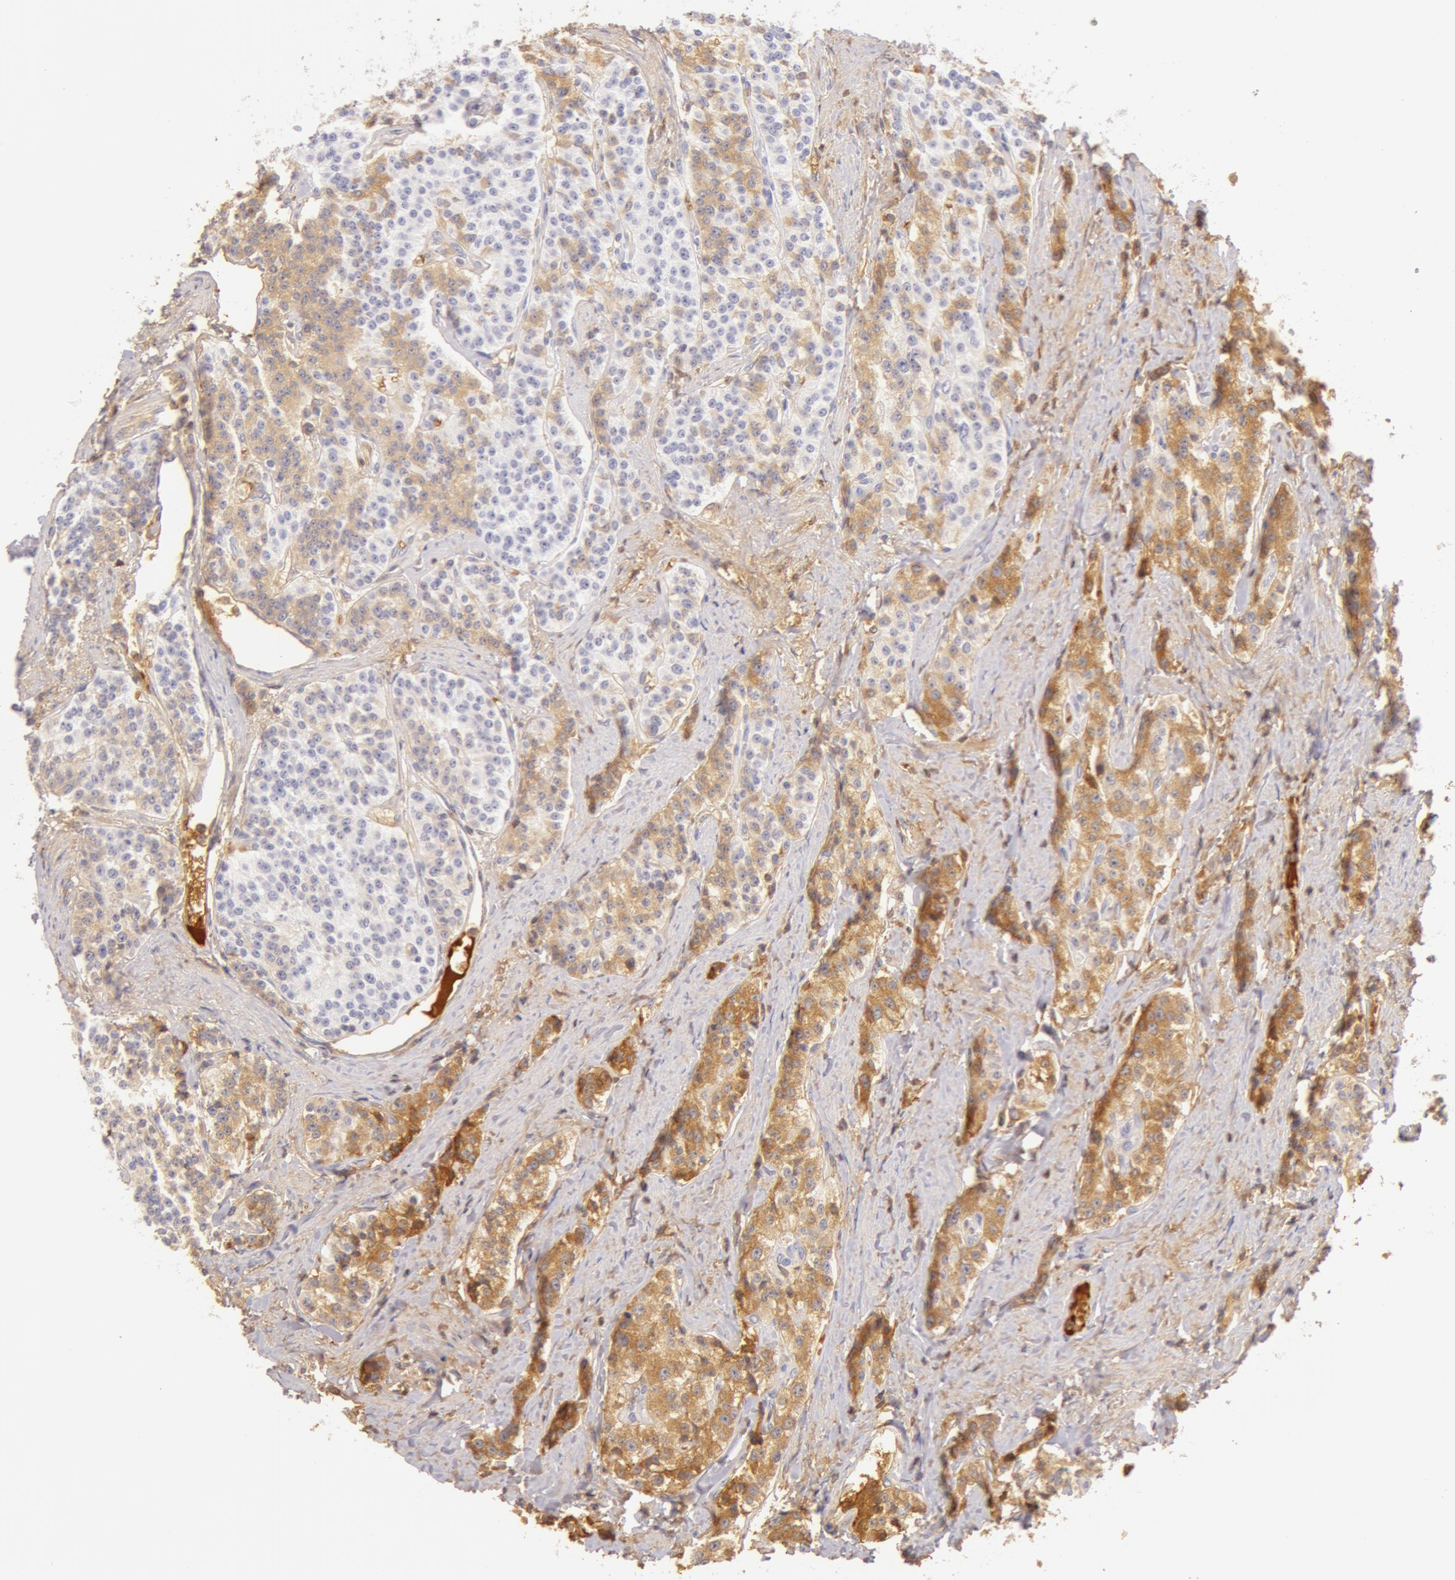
{"staining": {"intensity": "weak", "quantity": "25%-75%", "location": "cytoplasmic/membranous"}, "tissue": "carcinoid", "cell_type": "Tumor cells", "image_type": "cancer", "snomed": [{"axis": "morphology", "description": "Carcinoid, malignant, NOS"}, {"axis": "topography", "description": "Stomach"}], "caption": "Malignant carcinoid stained for a protein shows weak cytoplasmic/membranous positivity in tumor cells.", "gene": "AHSG", "patient": {"sex": "female", "age": 76}}